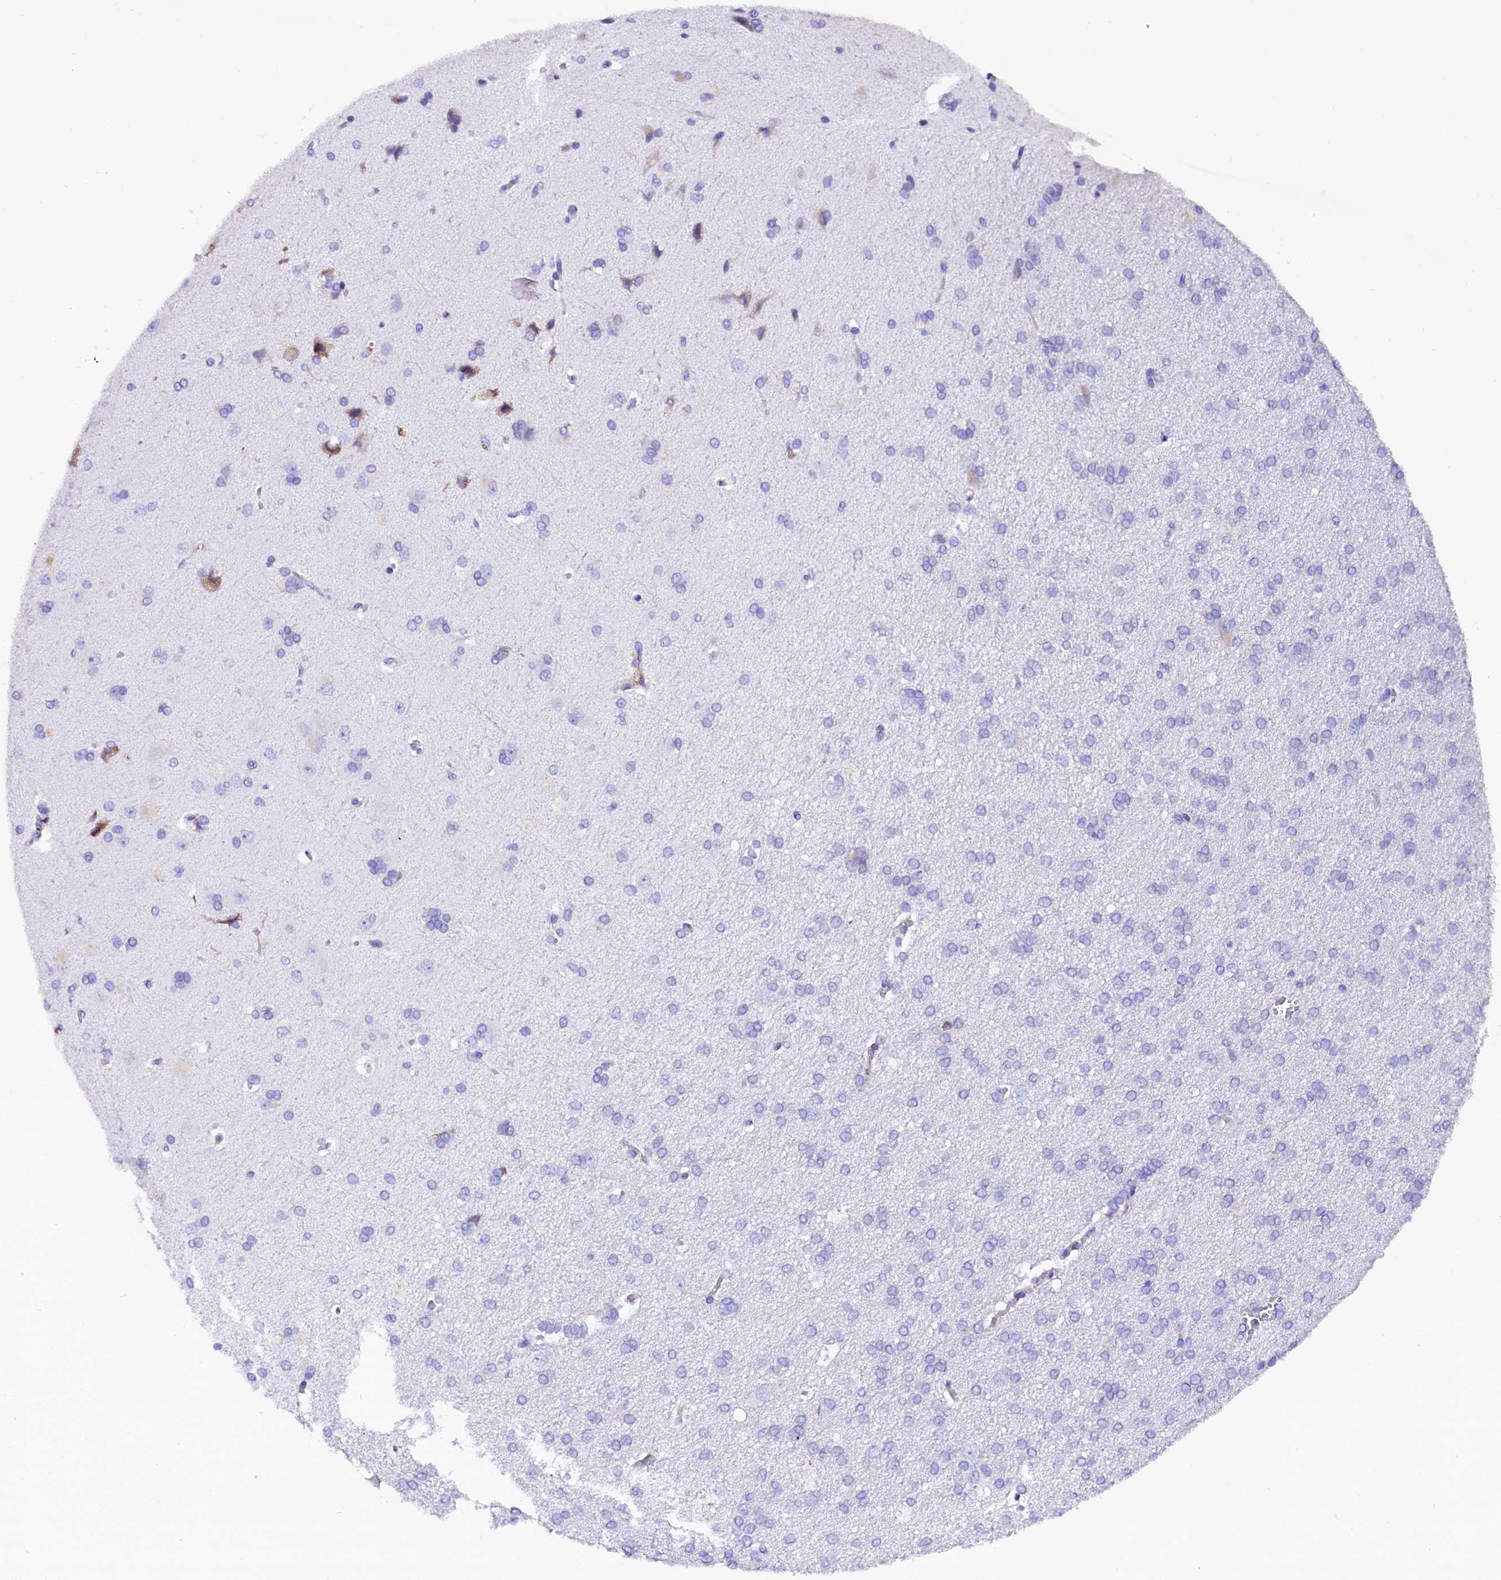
{"staining": {"intensity": "negative", "quantity": "none", "location": "none"}, "tissue": "cerebral cortex", "cell_type": "Endothelial cells", "image_type": "normal", "snomed": [{"axis": "morphology", "description": "Normal tissue, NOS"}, {"axis": "topography", "description": "Cerebral cortex"}], "caption": "Image shows no protein staining in endothelial cells of unremarkable cerebral cortex. (Stains: DAB (3,3'-diaminobenzidine) IHC with hematoxylin counter stain, Microscopy: brightfield microscopy at high magnification).", "gene": "CMTR2", "patient": {"sex": "male", "age": 62}}